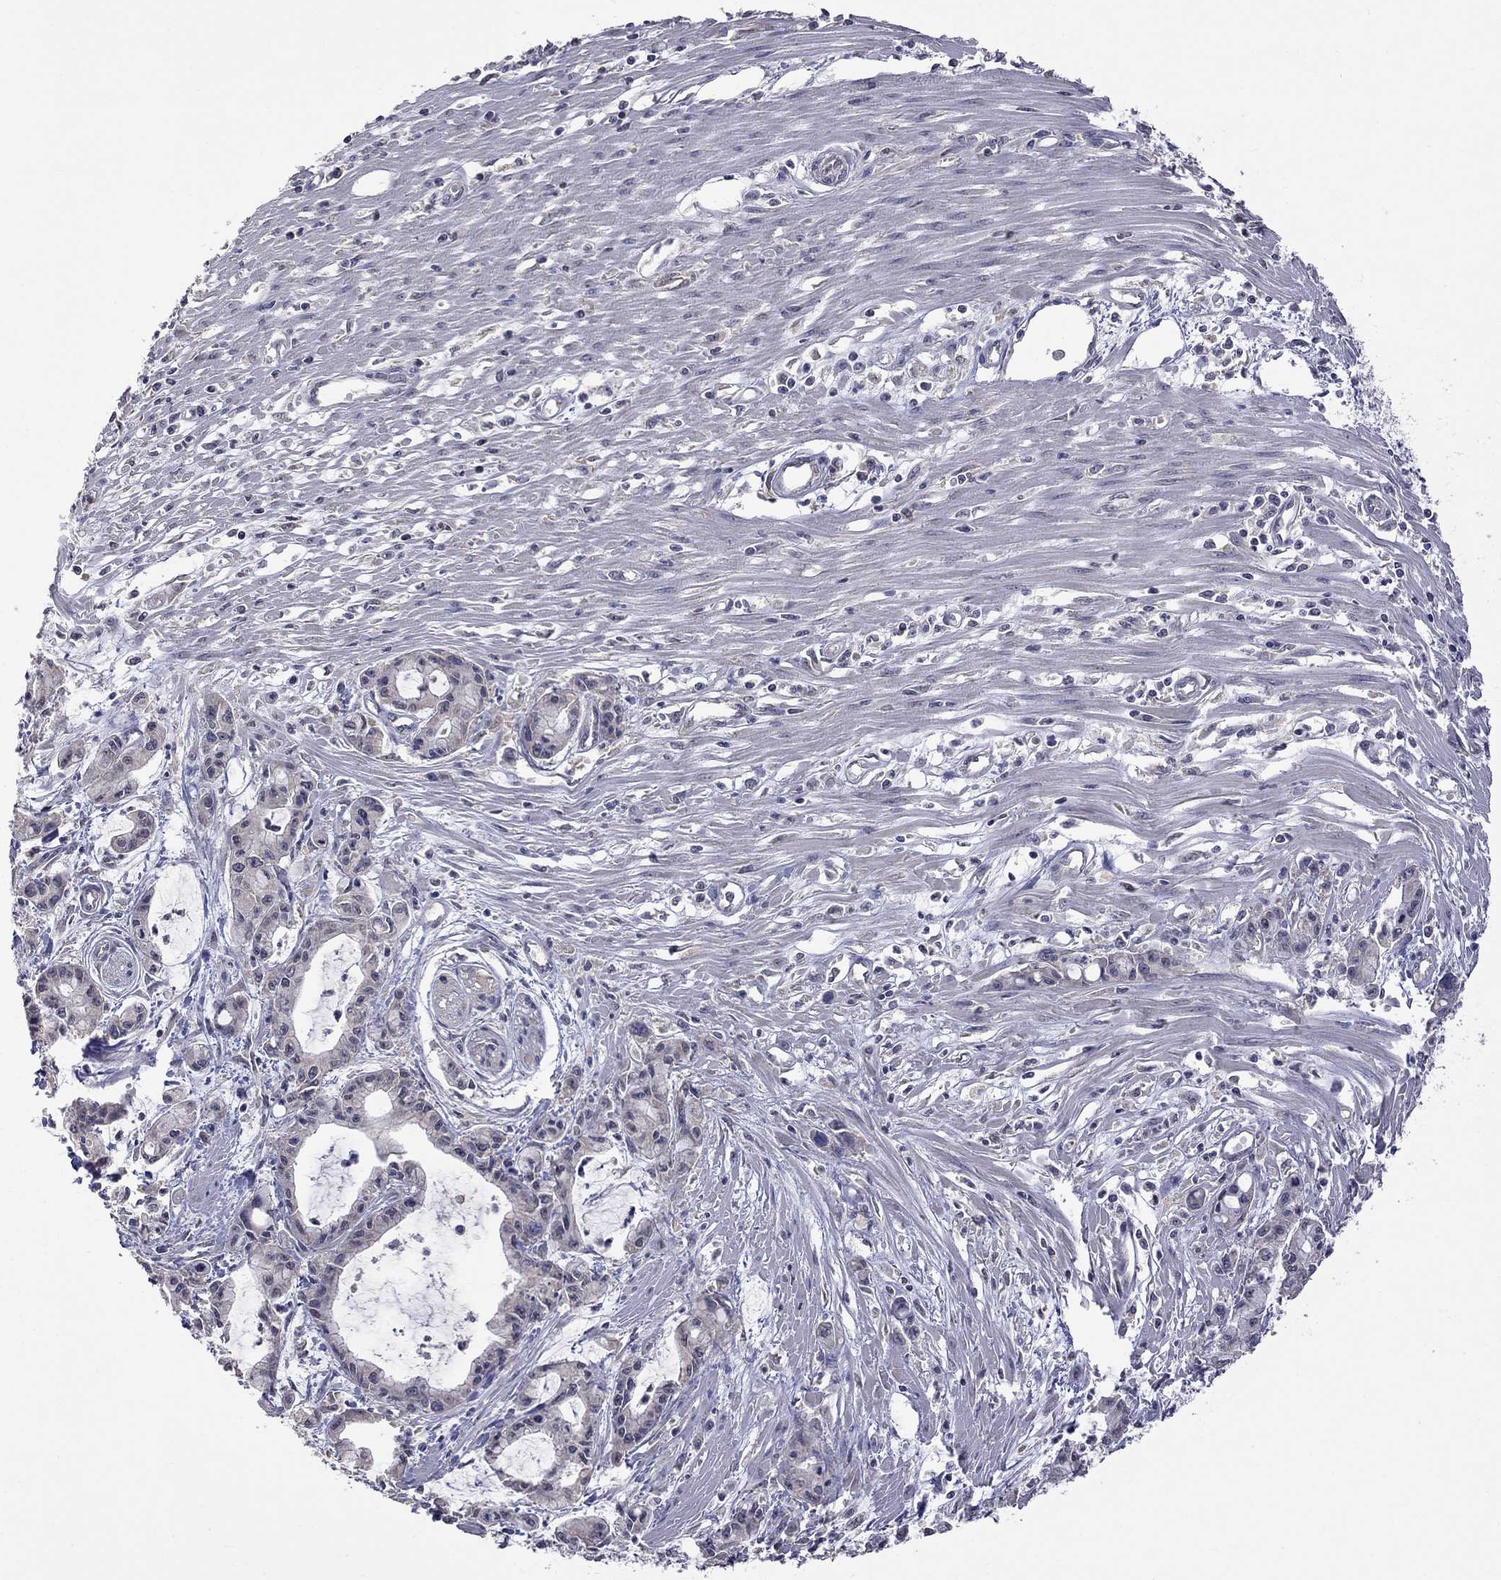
{"staining": {"intensity": "negative", "quantity": "none", "location": "none"}, "tissue": "pancreatic cancer", "cell_type": "Tumor cells", "image_type": "cancer", "snomed": [{"axis": "morphology", "description": "Adenocarcinoma, NOS"}, {"axis": "topography", "description": "Pancreas"}], "caption": "Human pancreatic adenocarcinoma stained for a protein using immunohistochemistry displays no staining in tumor cells.", "gene": "HTR6", "patient": {"sex": "male", "age": 48}}